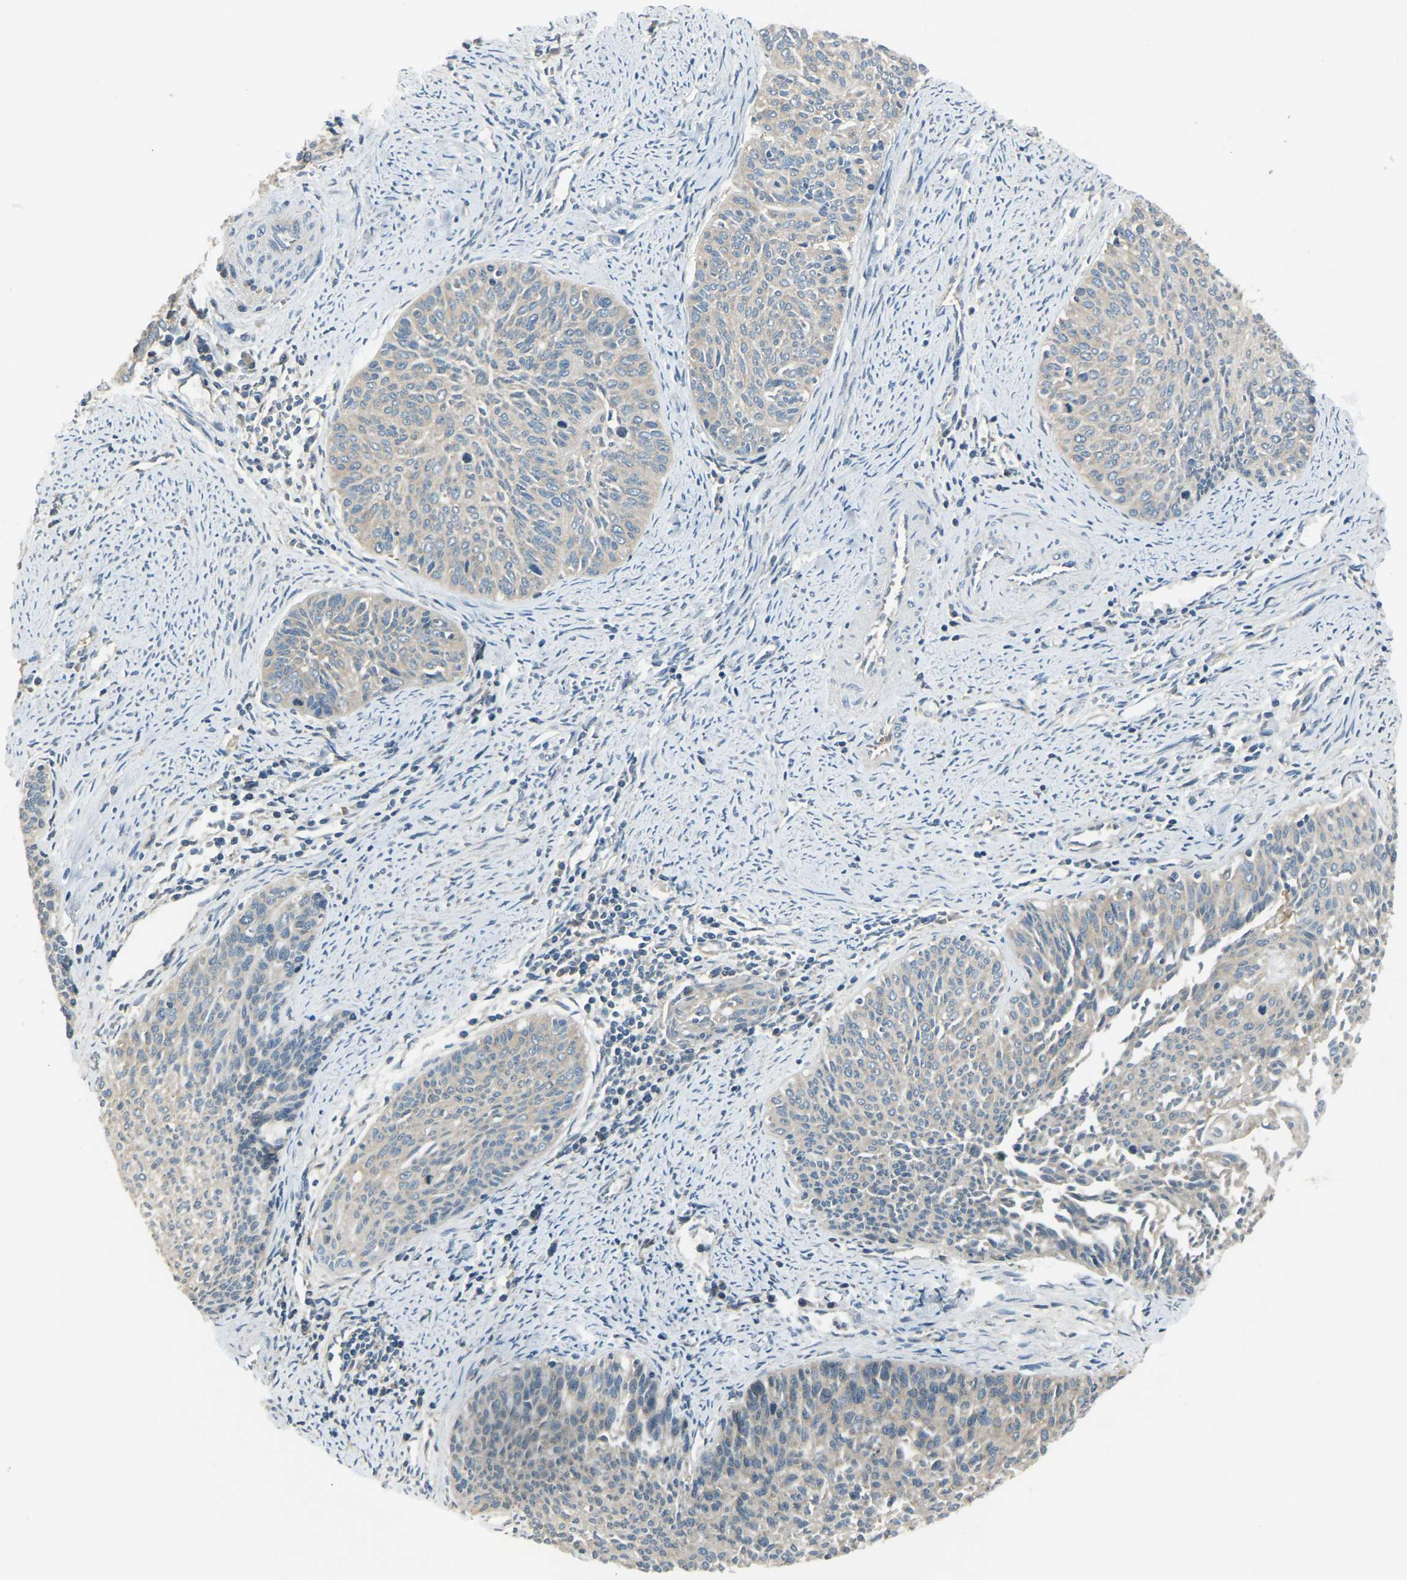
{"staining": {"intensity": "negative", "quantity": "none", "location": "none"}, "tissue": "cervical cancer", "cell_type": "Tumor cells", "image_type": "cancer", "snomed": [{"axis": "morphology", "description": "Squamous cell carcinoma, NOS"}, {"axis": "topography", "description": "Cervix"}], "caption": "The immunohistochemistry (IHC) photomicrograph has no significant expression in tumor cells of squamous cell carcinoma (cervical) tissue. (DAB (3,3'-diaminobenzidine) immunohistochemistry (IHC), high magnification).", "gene": "AIMP1", "patient": {"sex": "female", "age": 55}}